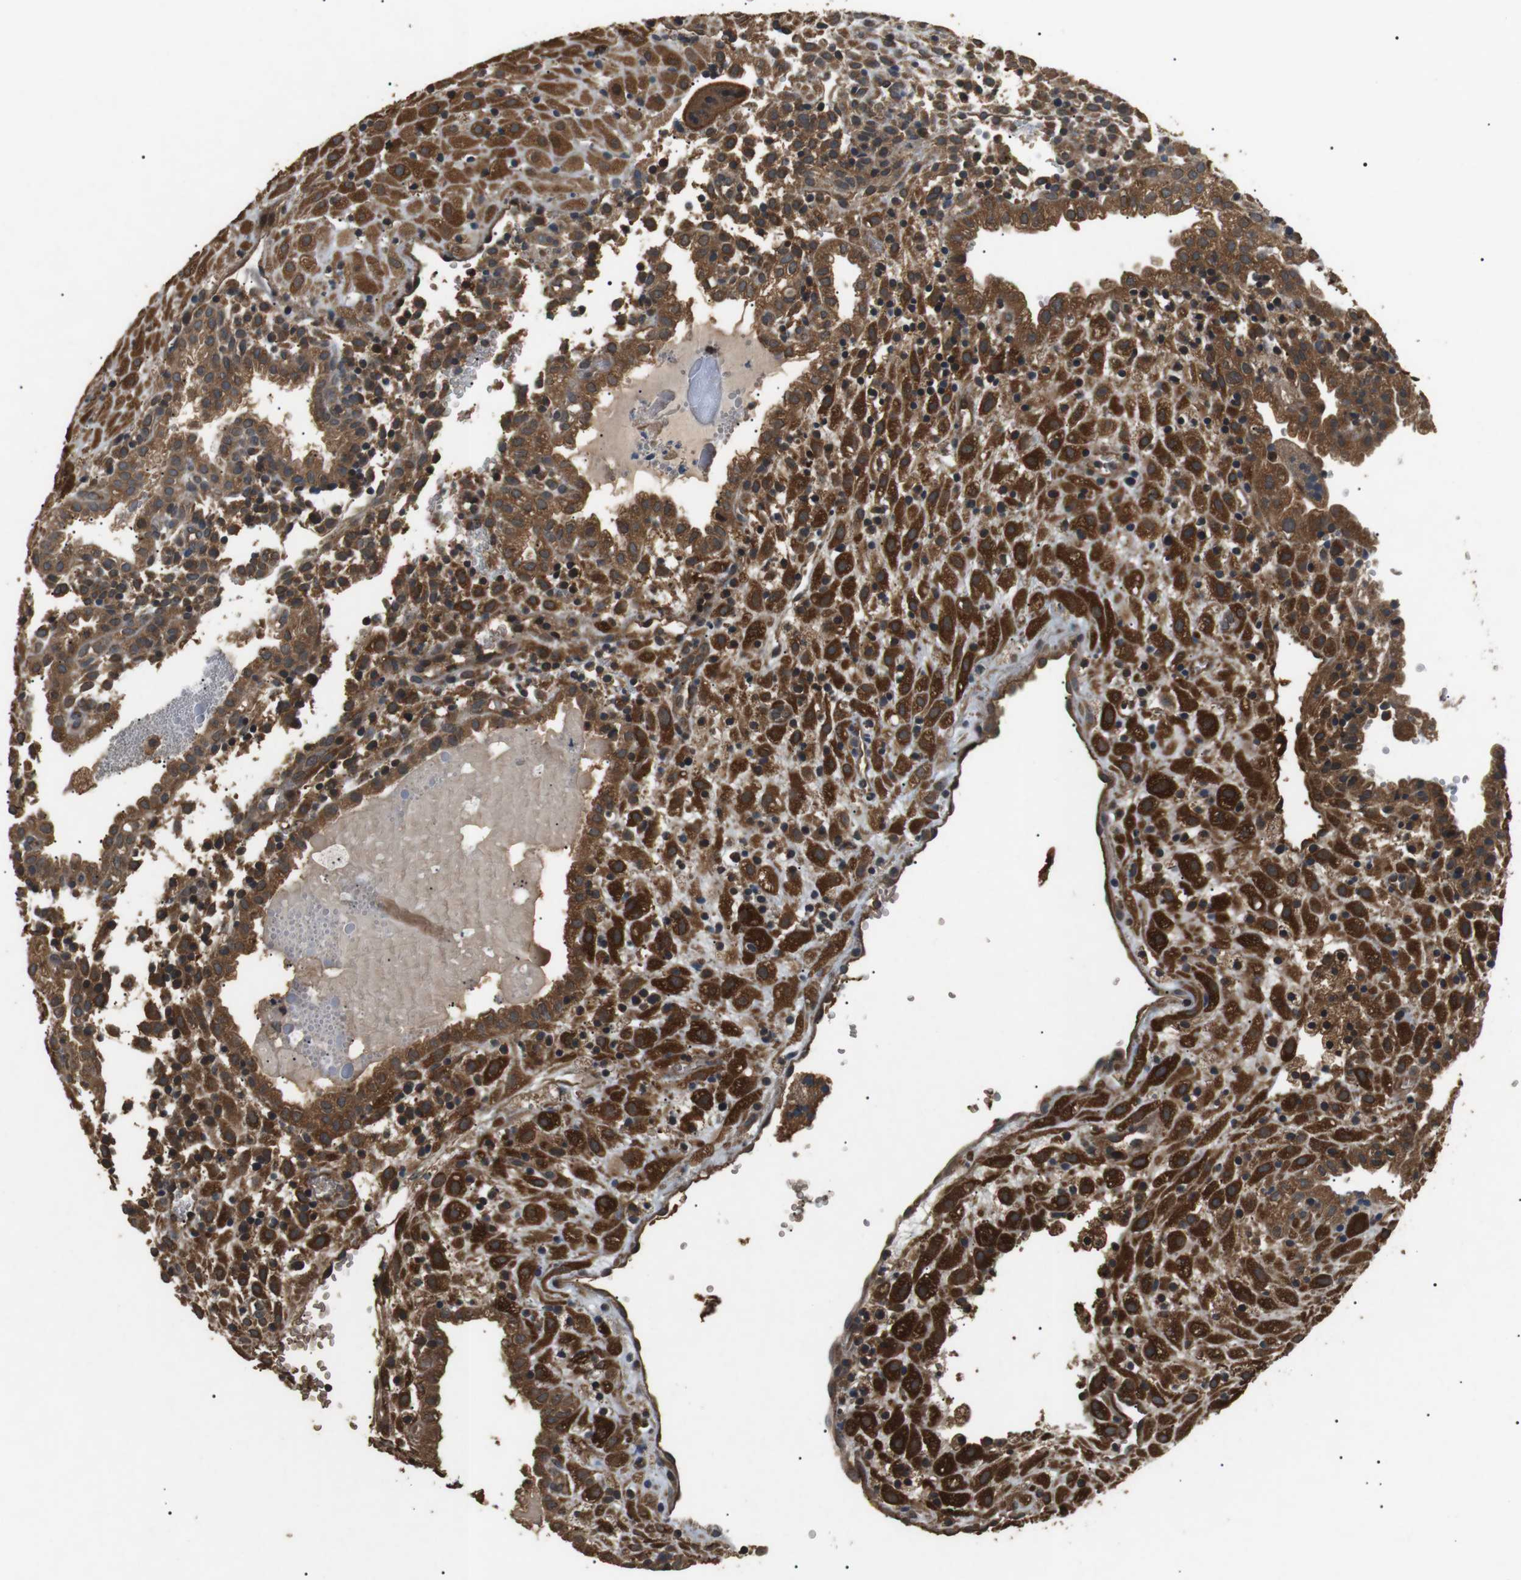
{"staining": {"intensity": "strong", "quantity": ">75%", "location": "cytoplasmic/membranous"}, "tissue": "placenta", "cell_type": "Decidual cells", "image_type": "normal", "snomed": [{"axis": "morphology", "description": "Normal tissue, NOS"}, {"axis": "topography", "description": "Placenta"}], "caption": "Immunohistochemical staining of unremarkable placenta demonstrates high levels of strong cytoplasmic/membranous expression in about >75% of decidual cells. Ihc stains the protein in brown and the nuclei are stained blue.", "gene": "TBC1D15", "patient": {"sex": "female", "age": 18}}